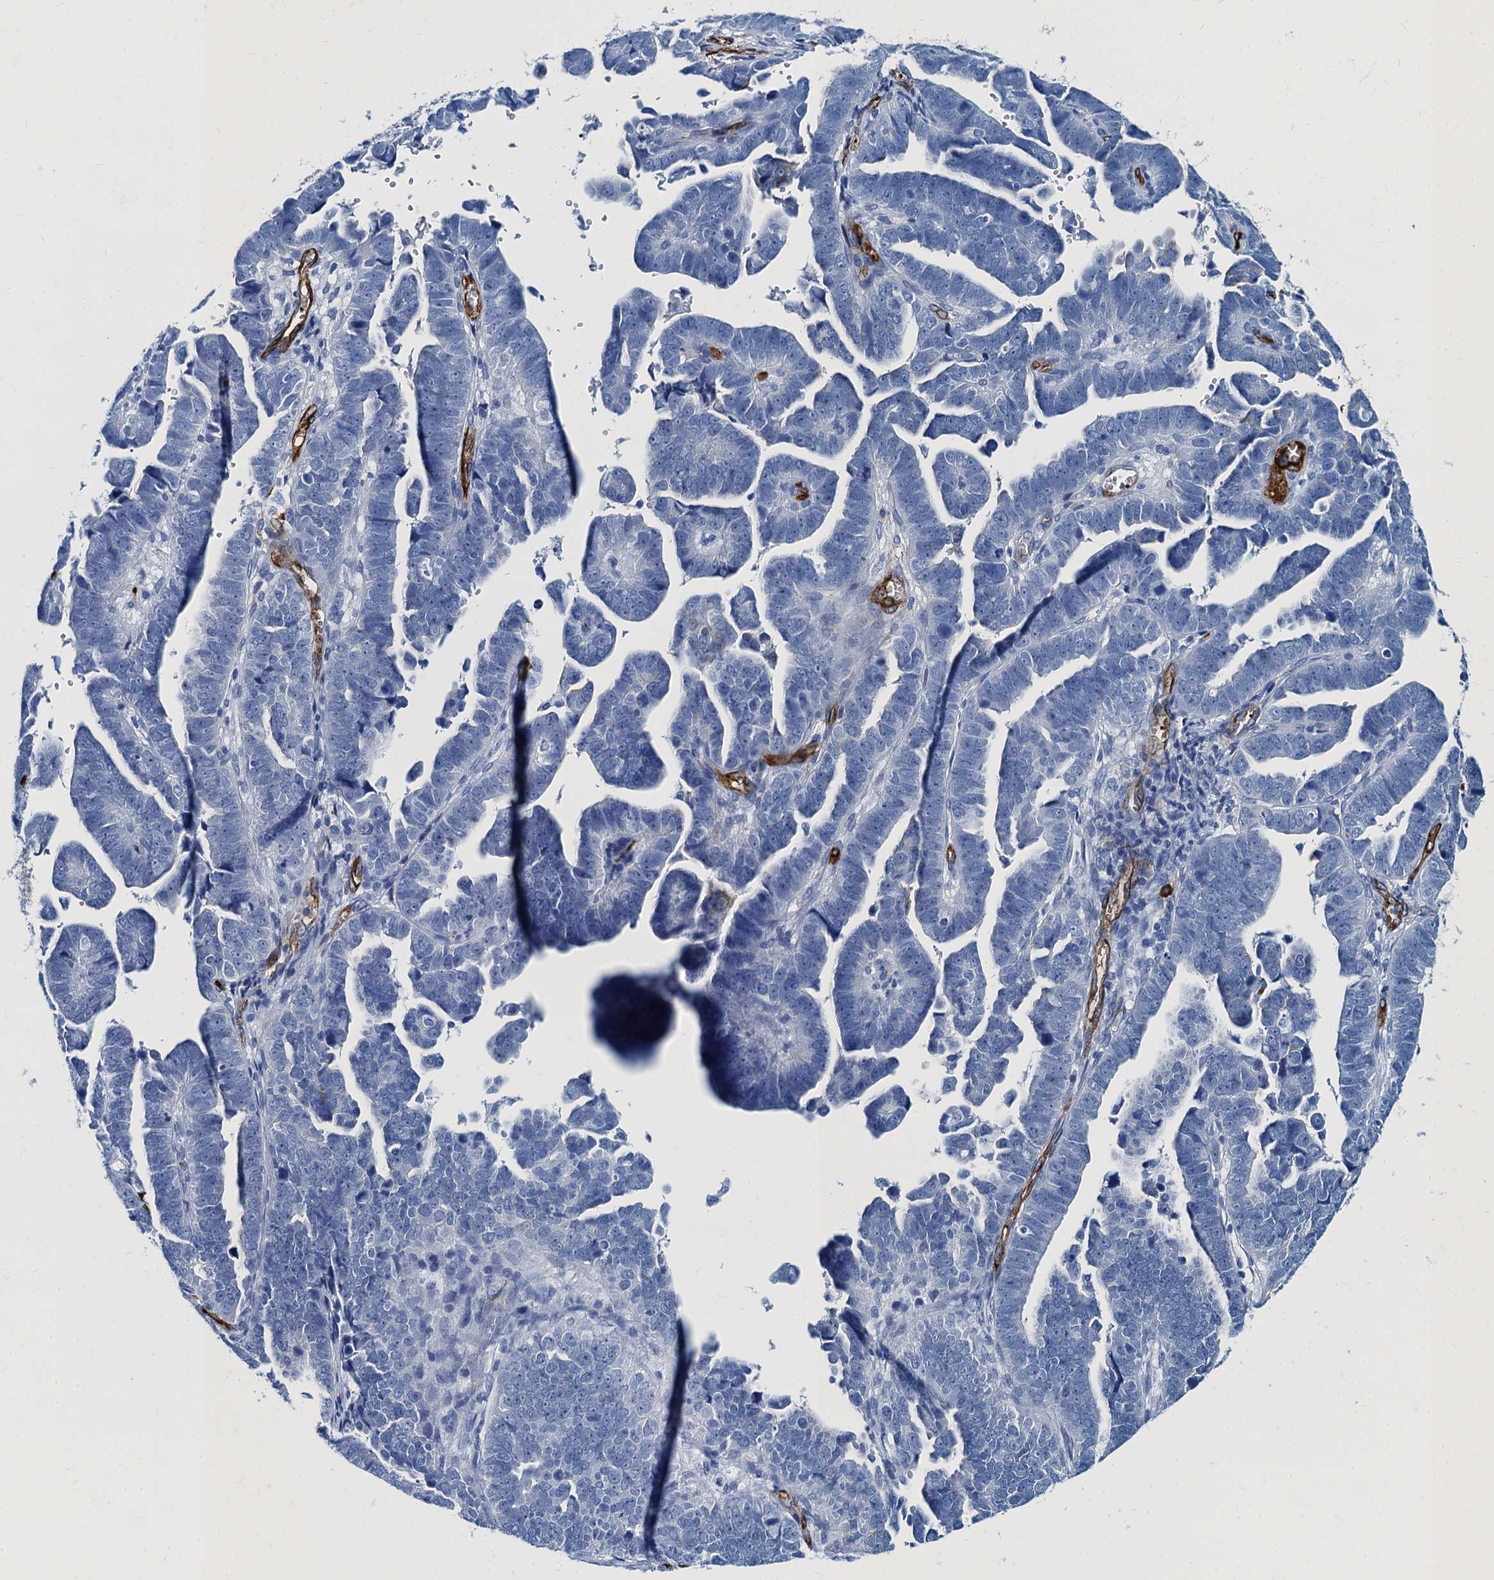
{"staining": {"intensity": "negative", "quantity": "none", "location": "none"}, "tissue": "endometrial cancer", "cell_type": "Tumor cells", "image_type": "cancer", "snomed": [{"axis": "morphology", "description": "Adenocarcinoma, NOS"}, {"axis": "topography", "description": "Endometrium"}], "caption": "The IHC micrograph has no significant expression in tumor cells of adenocarcinoma (endometrial) tissue.", "gene": "CAVIN2", "patient": {"sex": "female", "age": 75}}